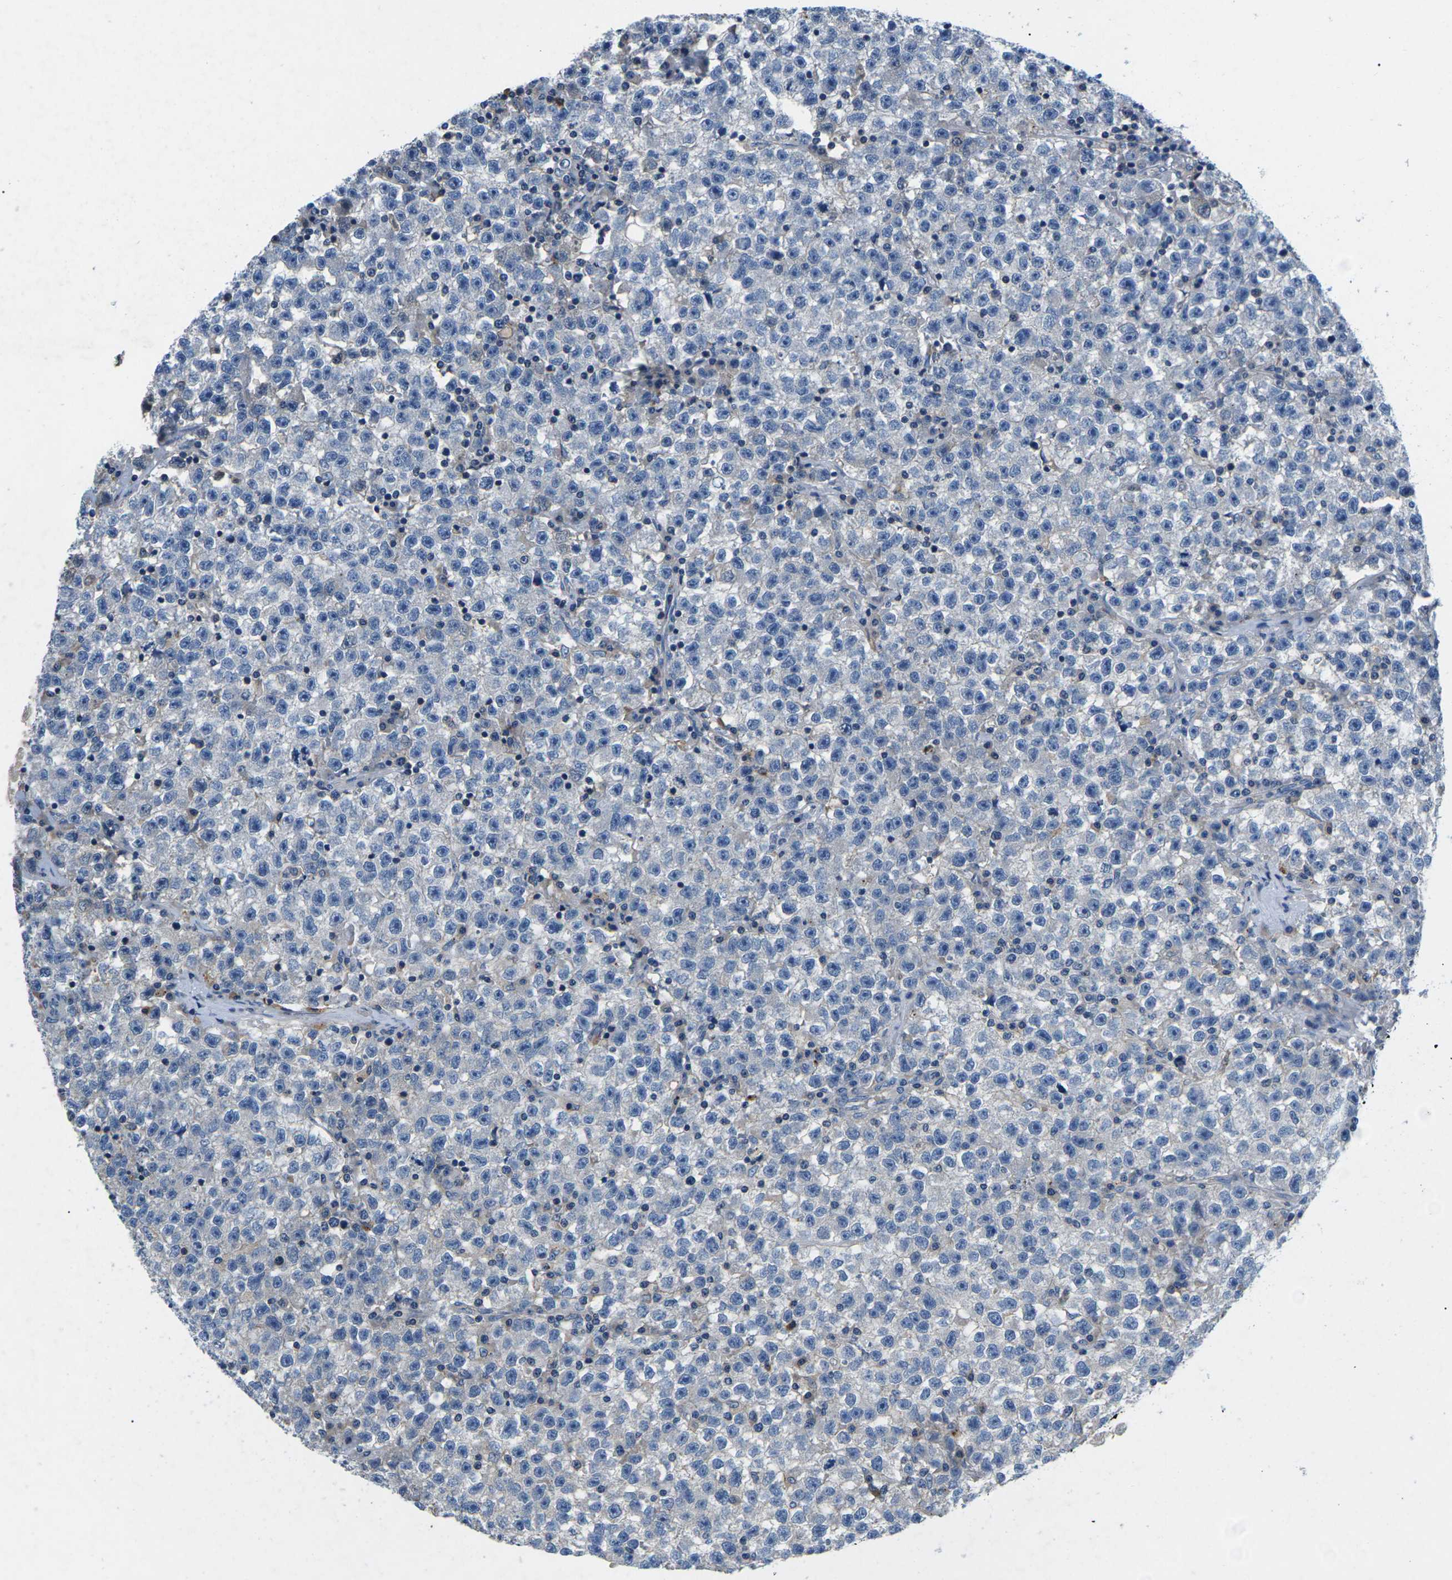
{"staining": {"intensity": "negative", "quantity": "none", "location": "none"}, "tissue": "testis cancer", "cell_type": "Tumor cells", "image_type": "cancer", "snomed": [{"axis": "morphology", "description": "Seminoma, NOS"}, {"axis": "topography", "description": "Testis"}], "caption": "Human seminoma (testis) stained for a protein using immunohistochemistry (IHC) exhibits no positivity in tumor cells.", "gene": "PDCD6IP", "patient": {"sex": "male", "age": 22}}